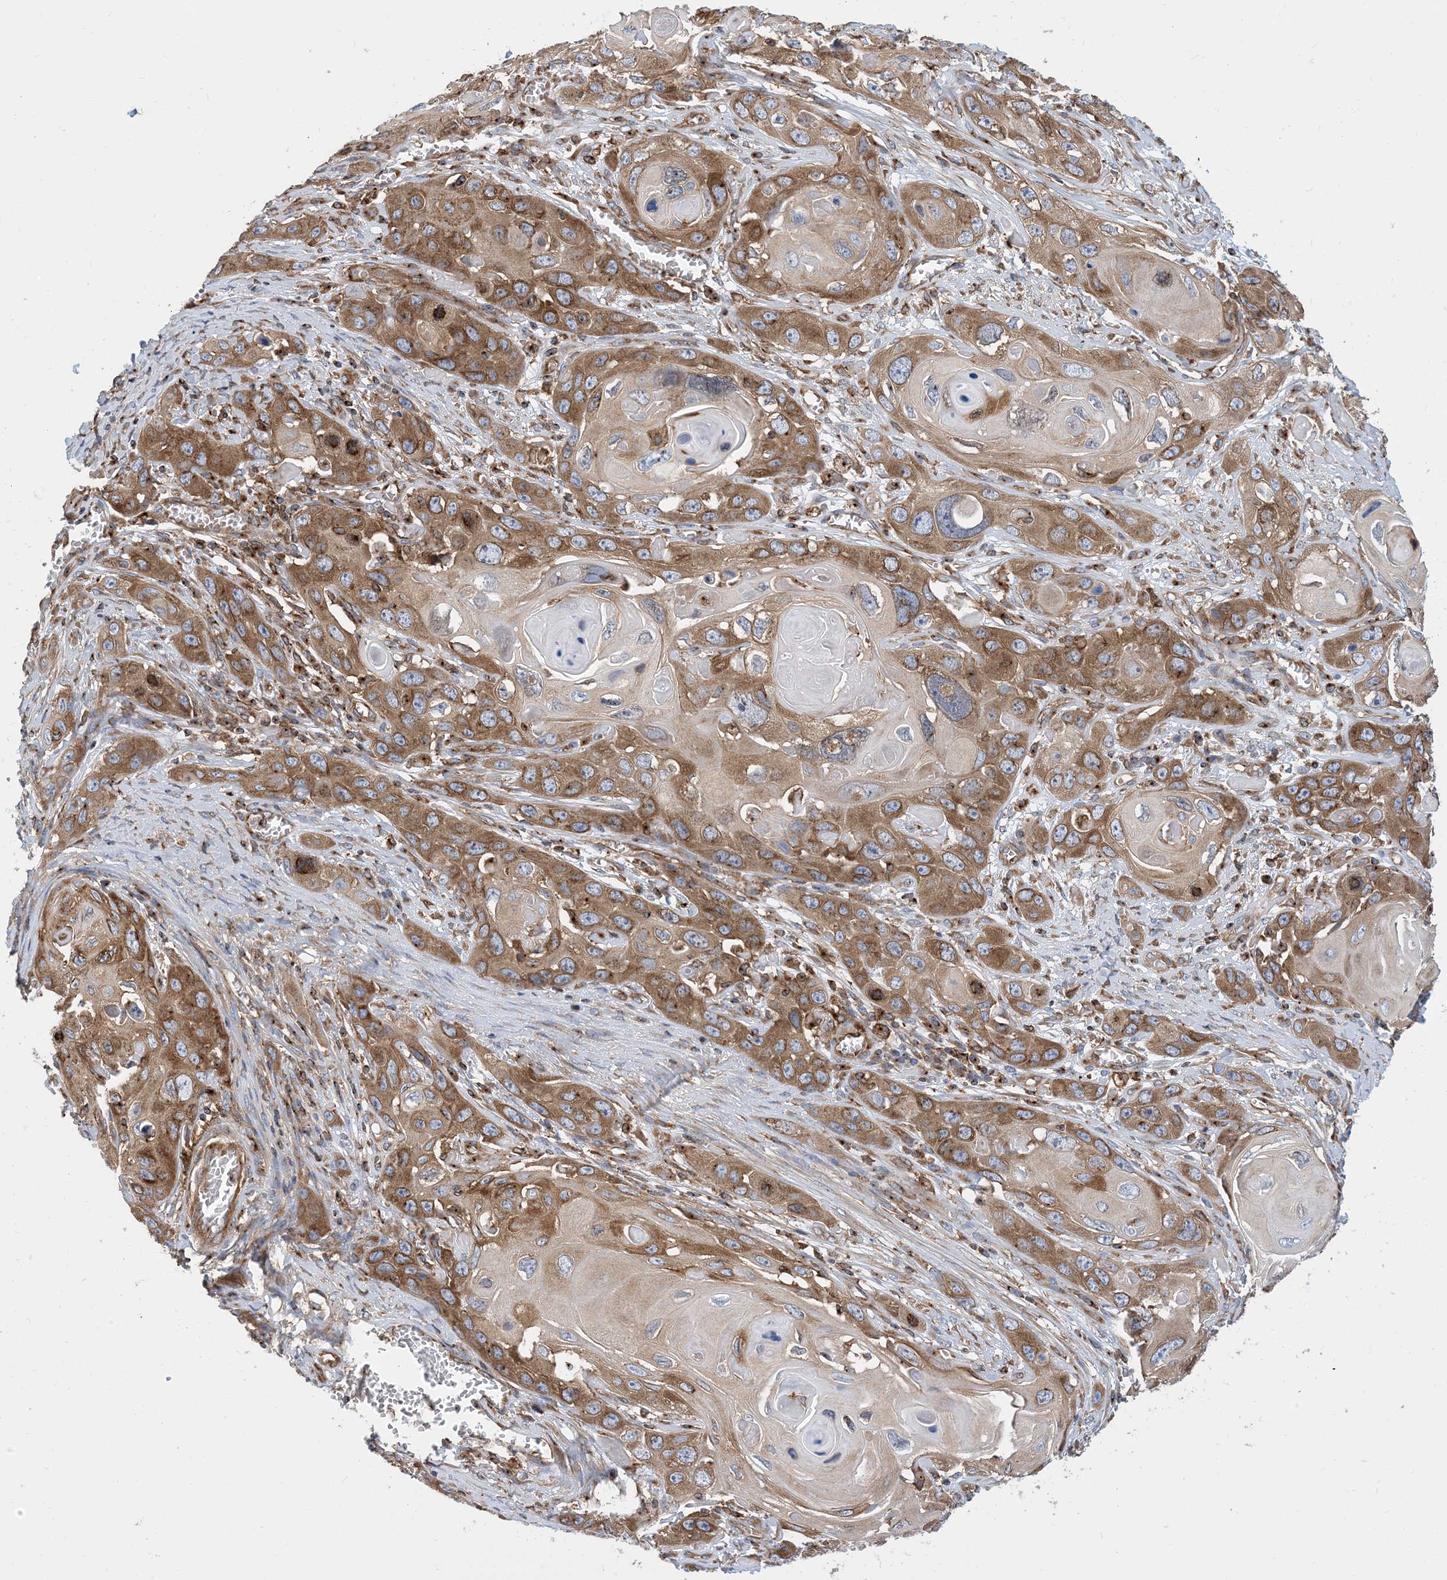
{"staining": {"intensity": "moderate", "quantity": ">75%", "location": "cytoplasmic/membranous"}, "tissue": "skin cancer", "cell_type": "Tumor cells", "image_type": "cancer", "snomed": [{"axis": "morphology", "description": "Squamous cell carcinoma, NOS"}, {"axis": "topography", "description": "Skin"}], "caption": "The histopathology image shows a brown stain indicating the presence of a protein in the cytoplasmic/membranous of tumor cells in skin cancer (squamous cell carcinoma).", "gene": "DYNC1LI1", "patient": {"sex": "male", "age": 55}}